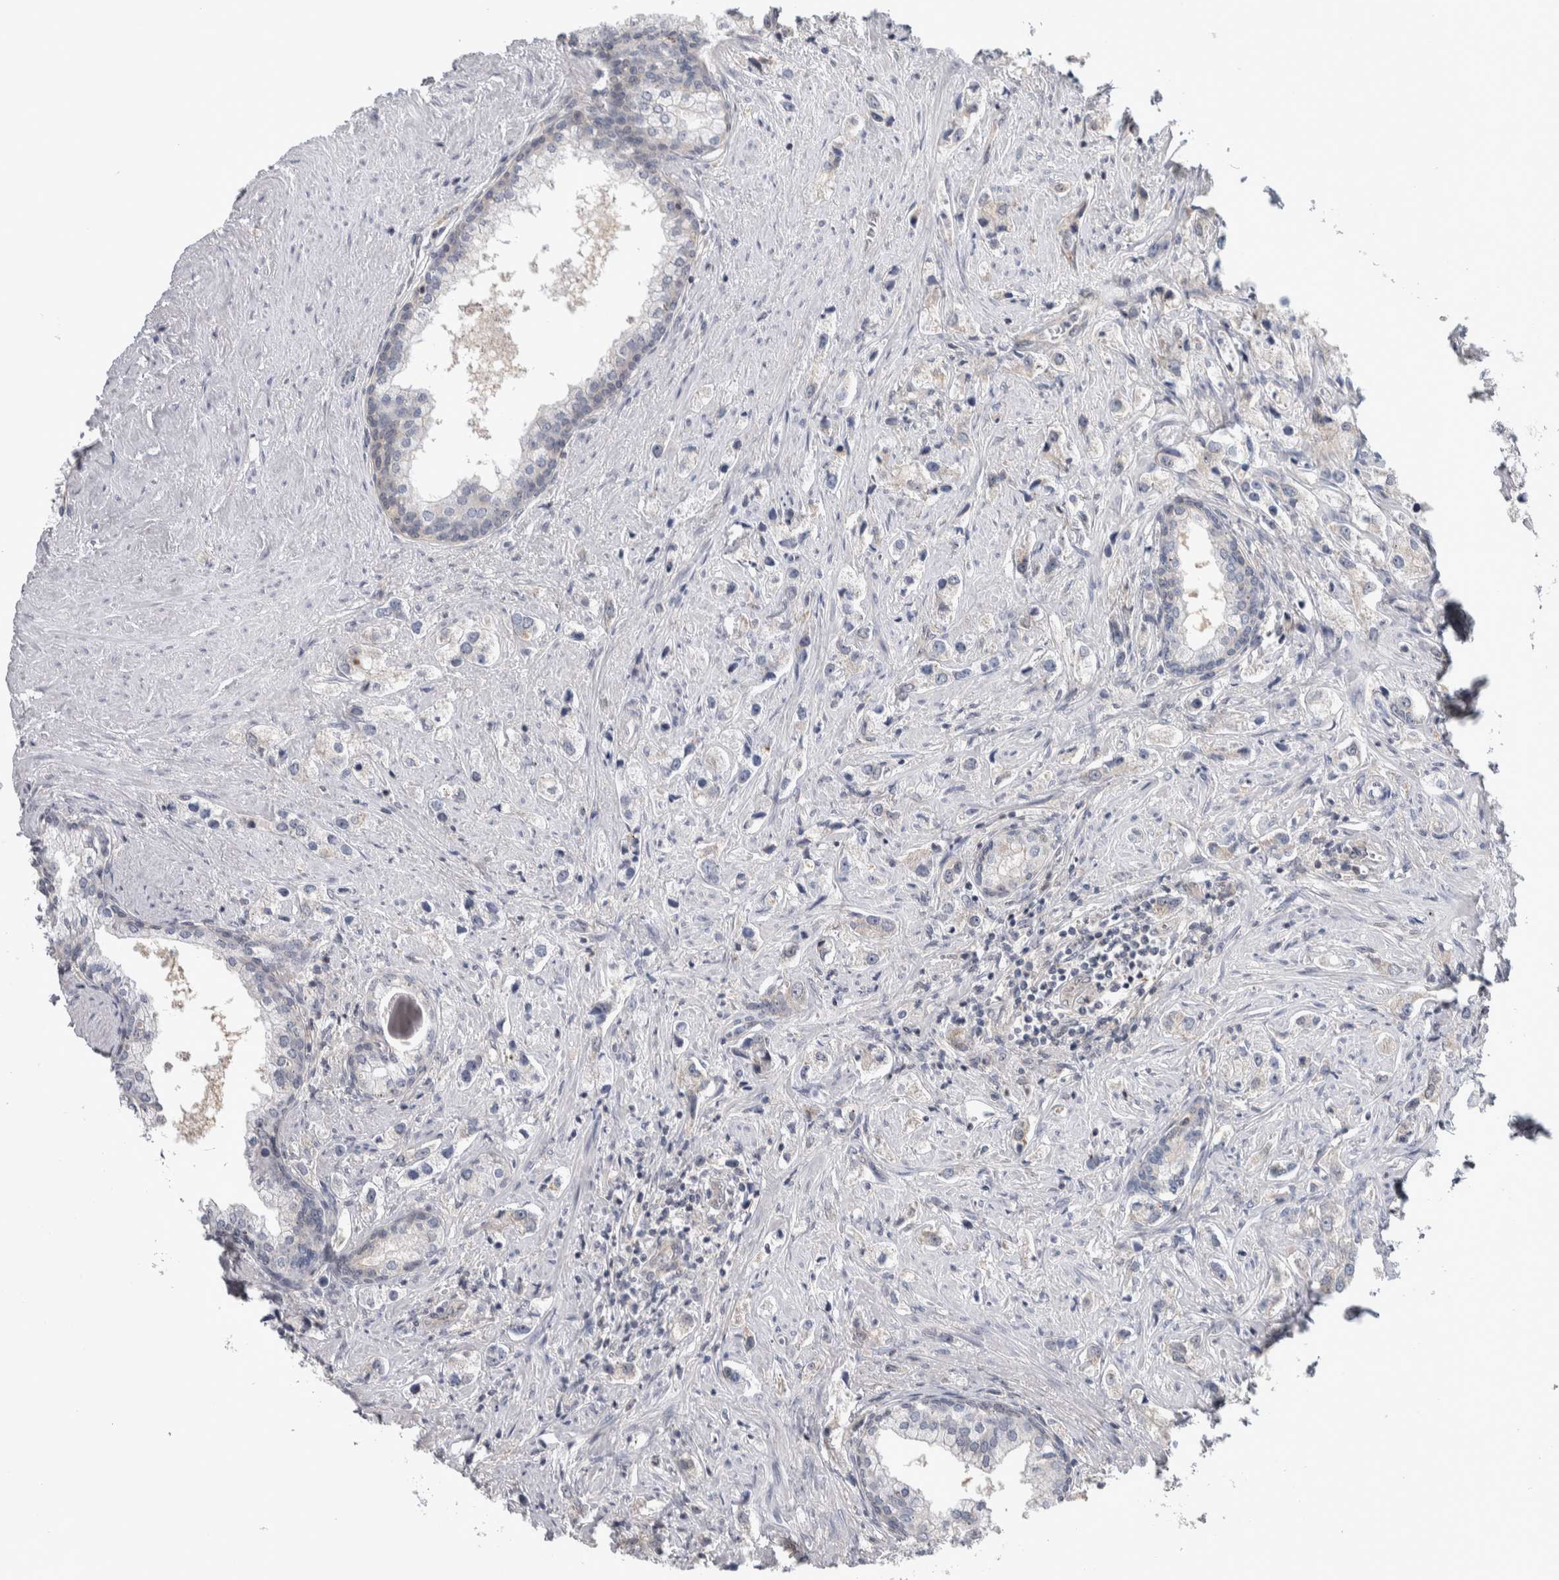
{"staining": {"intensity": "negative", "quantity": "none", "location": "none"}, "tissue": "prostate cancer", "cell_type": "Tumor cells", "image_type": "cancer", "snomed": [{"axis": "morphology", "description": "Adenocarcinoma, High grade"}, {"axis": "topography", "description": "Prostate"}], "caption": "IHC histopathology image of human prostate high-grade adenocarcinoma stained for a protein (brown), which displays no positivity in tumor cells. (DAB (3,3'-diaminobenzidine) immunohistochemistry (IHC) with hematoxylin counter stain).", "gene": "TAX1BP1", "patient": {"sex": "male", "age": 66}}